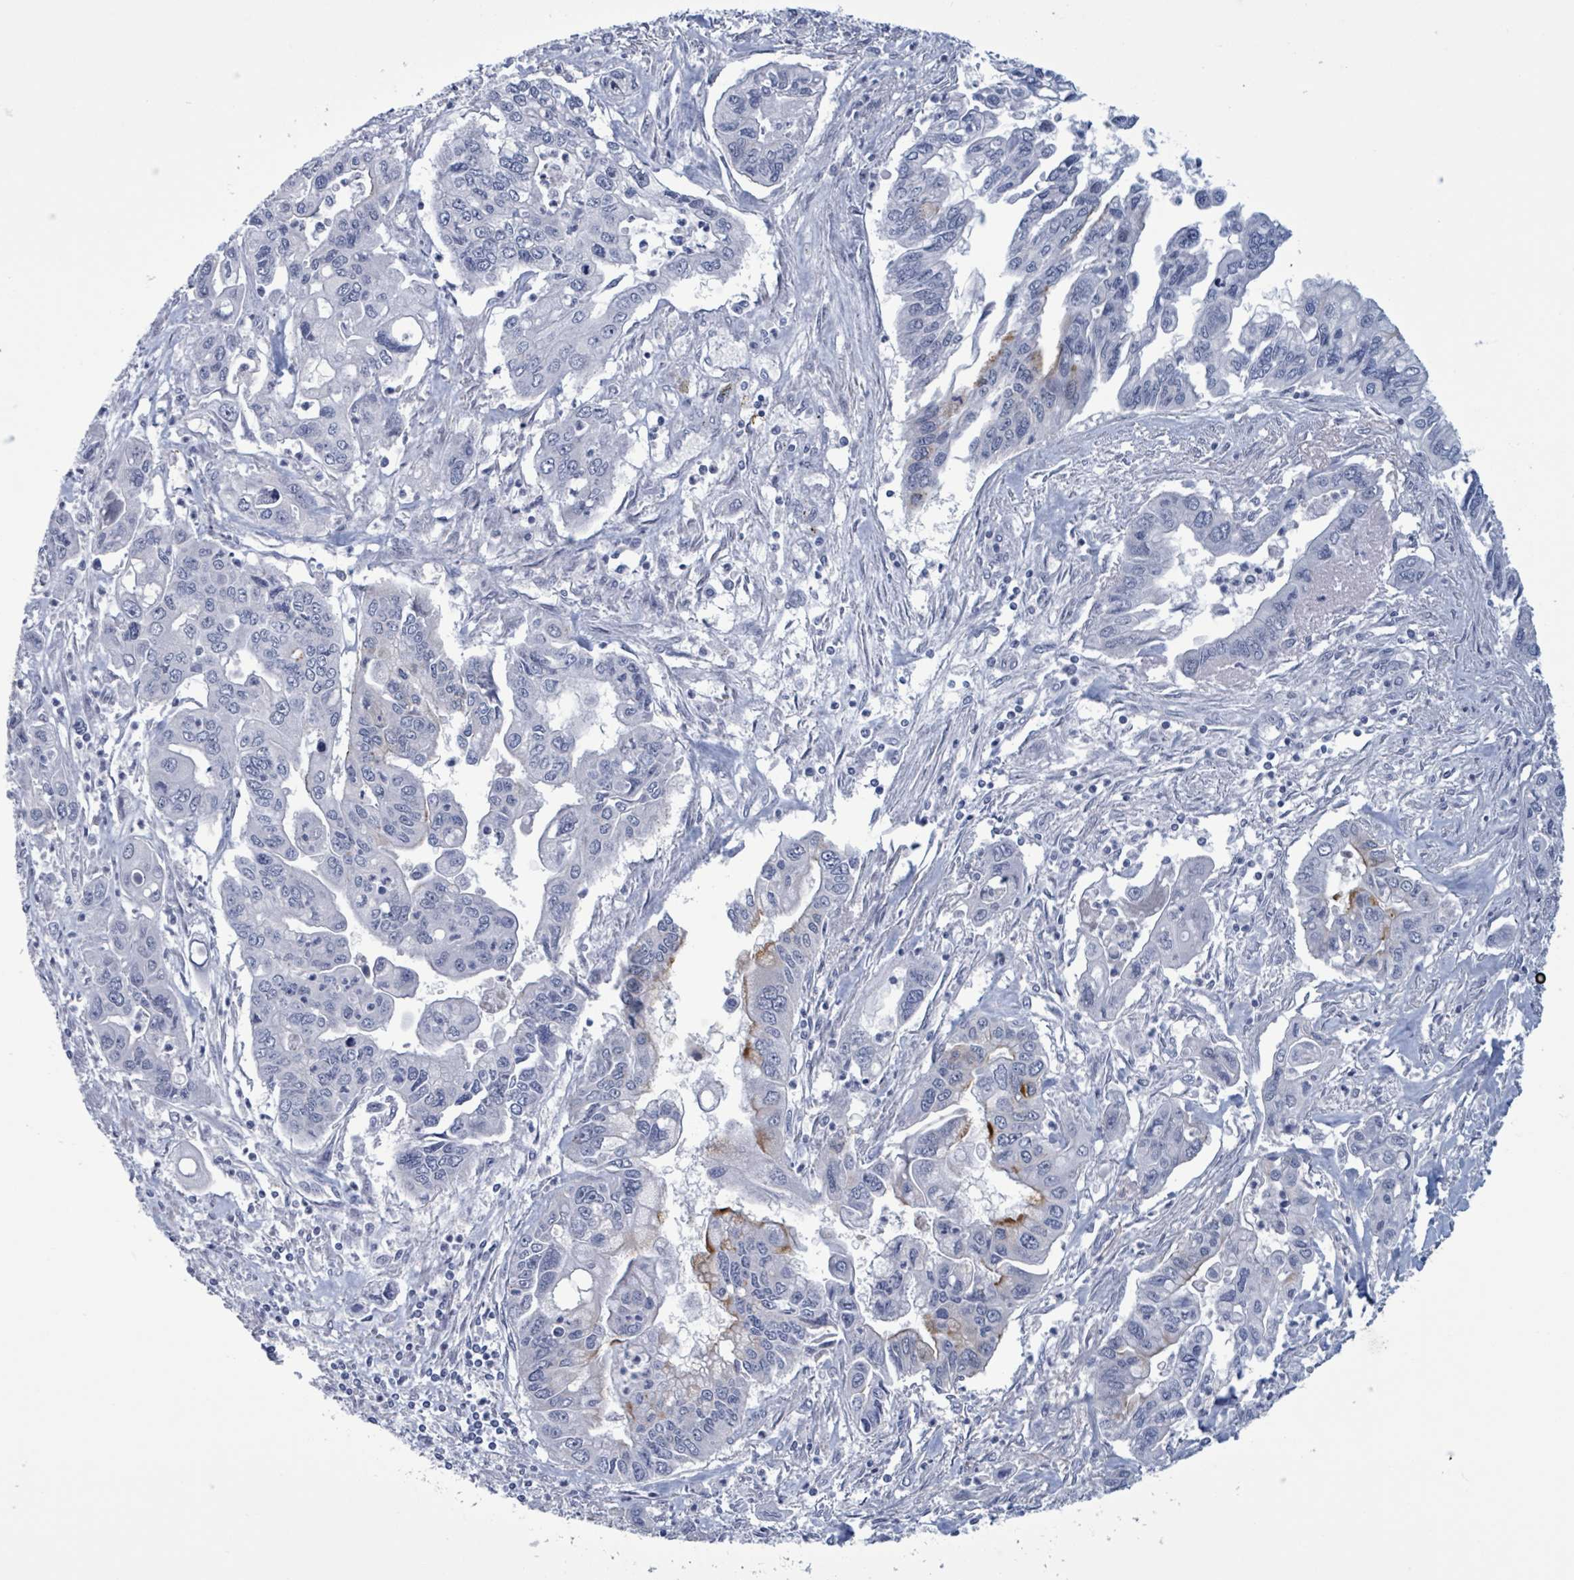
{"staining": {"intensity": "negative", "quantity": "none", "location": "none"}, "tissue": "pancreatic cancer", "cell_type": "Tumor cells", "image_type": "cancer", "snomed": [{"axis": "morphology", "description": "Adenocarcinoma, NOS"}, {"axis": "topography", "description": "Pancreas"}], "caption": "An immunohistochemistry (IHC) photomicrograph of pancreatic cancer is shown. There is no staining in tumor cells of pancreatic cancer.", "gene": "CT45A5", "patient": {"sex": "male", "age": 62}}